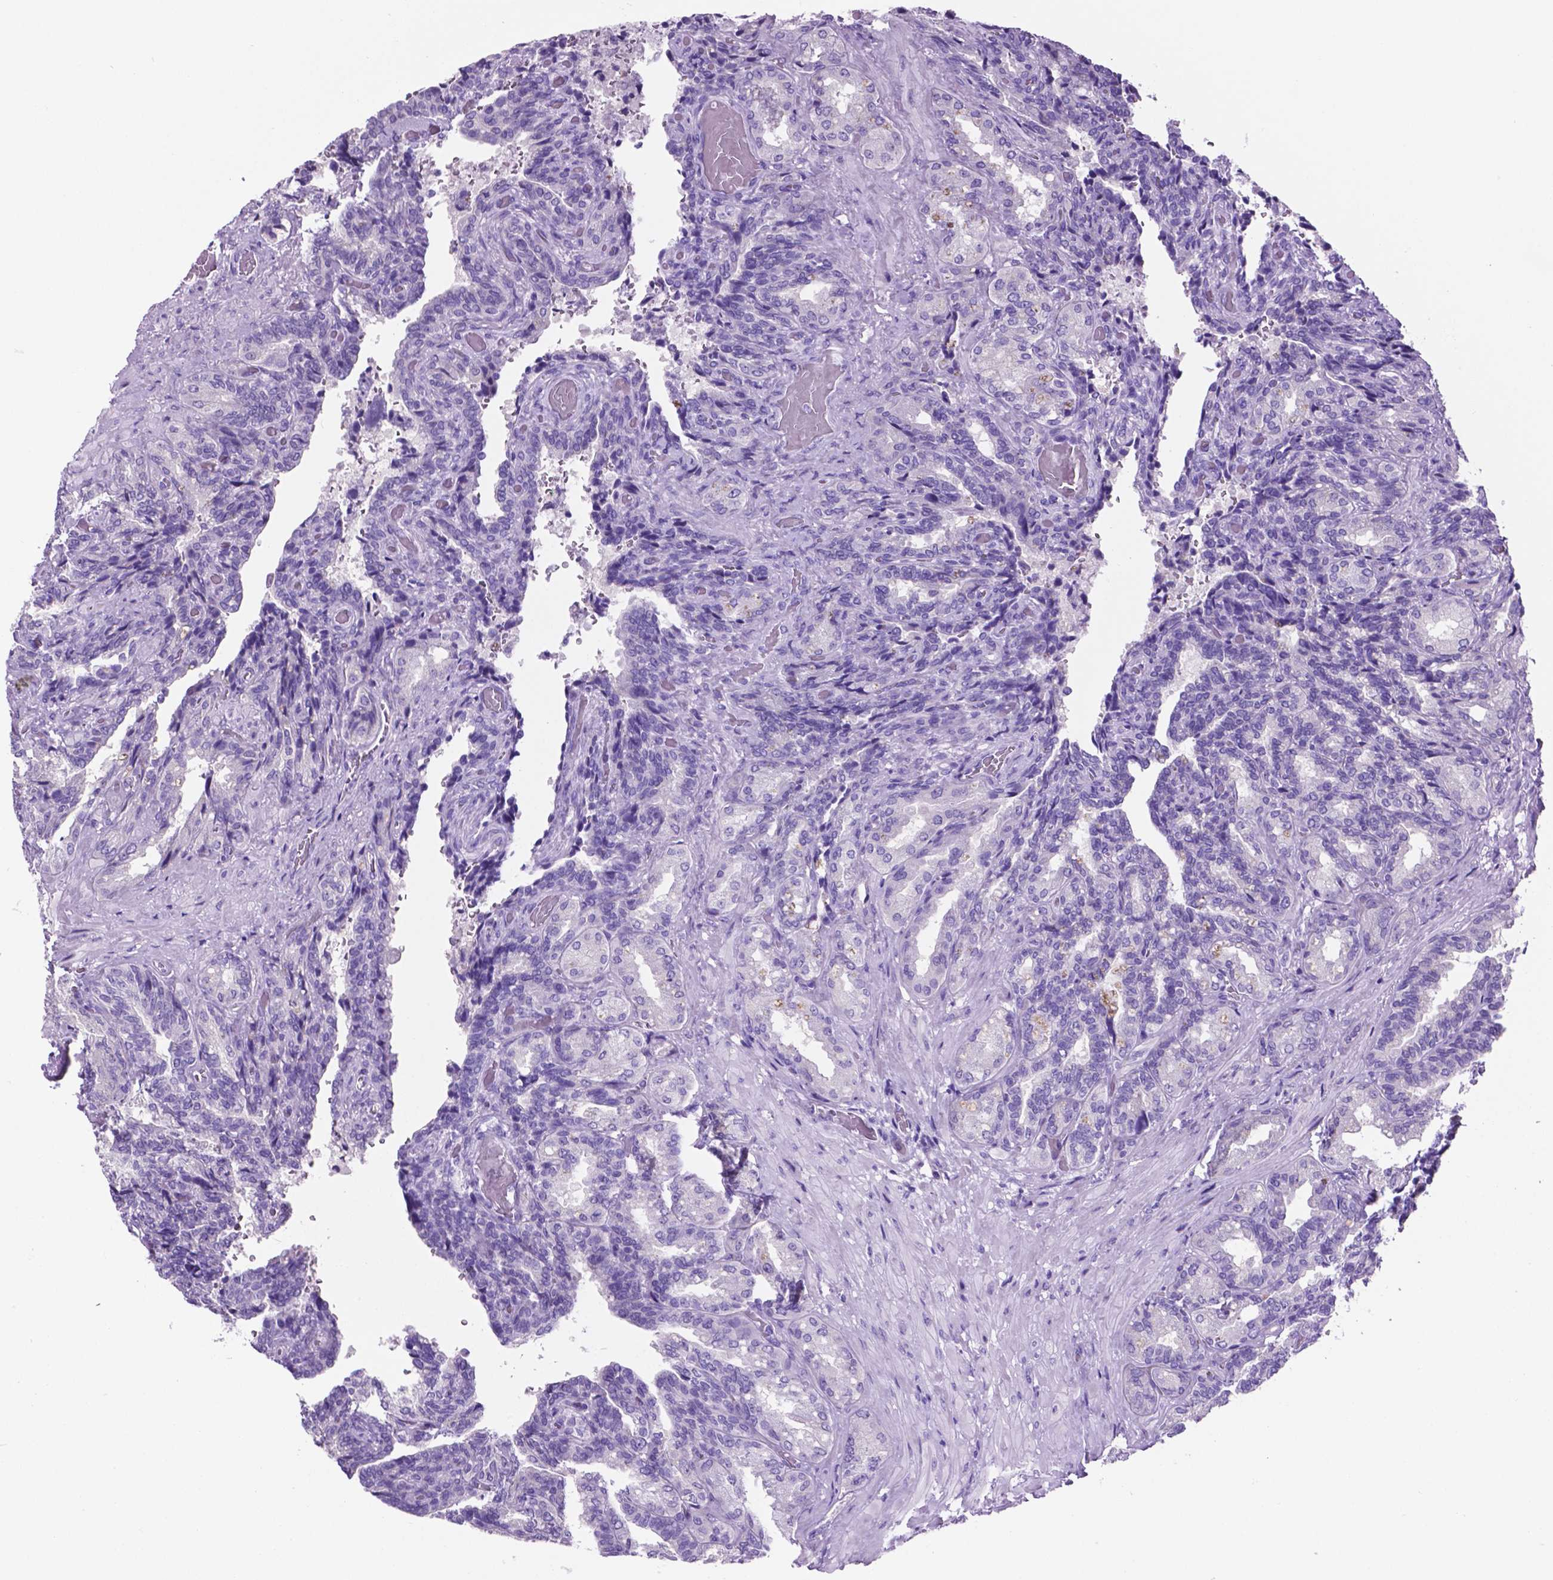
{"staining": {"intensity": "negative", "quantity": "none", "location": "none"}, "tissue": "seminal vesicle", "cell_type": "Glandular cells", "image_type": "normal", "snomed": [{"axis": "morphology", "description": "Normal tissue, NOS"}, {"axis": "topography", "description": "Seminal veicle"}], "caption": "Immunohistochemistry (IHC) of benign seminal vesicle demonstrates no expression in glandular cells. The staining was performed using DAB (3,3'-diaminobenzidine) to visualize the protein expression in brown, while the nuclei were stained in blue with hematoxylin (Magnification: 20x).", "gene": "SPDYA", "patient": {"sex": "male", "age": 68}}